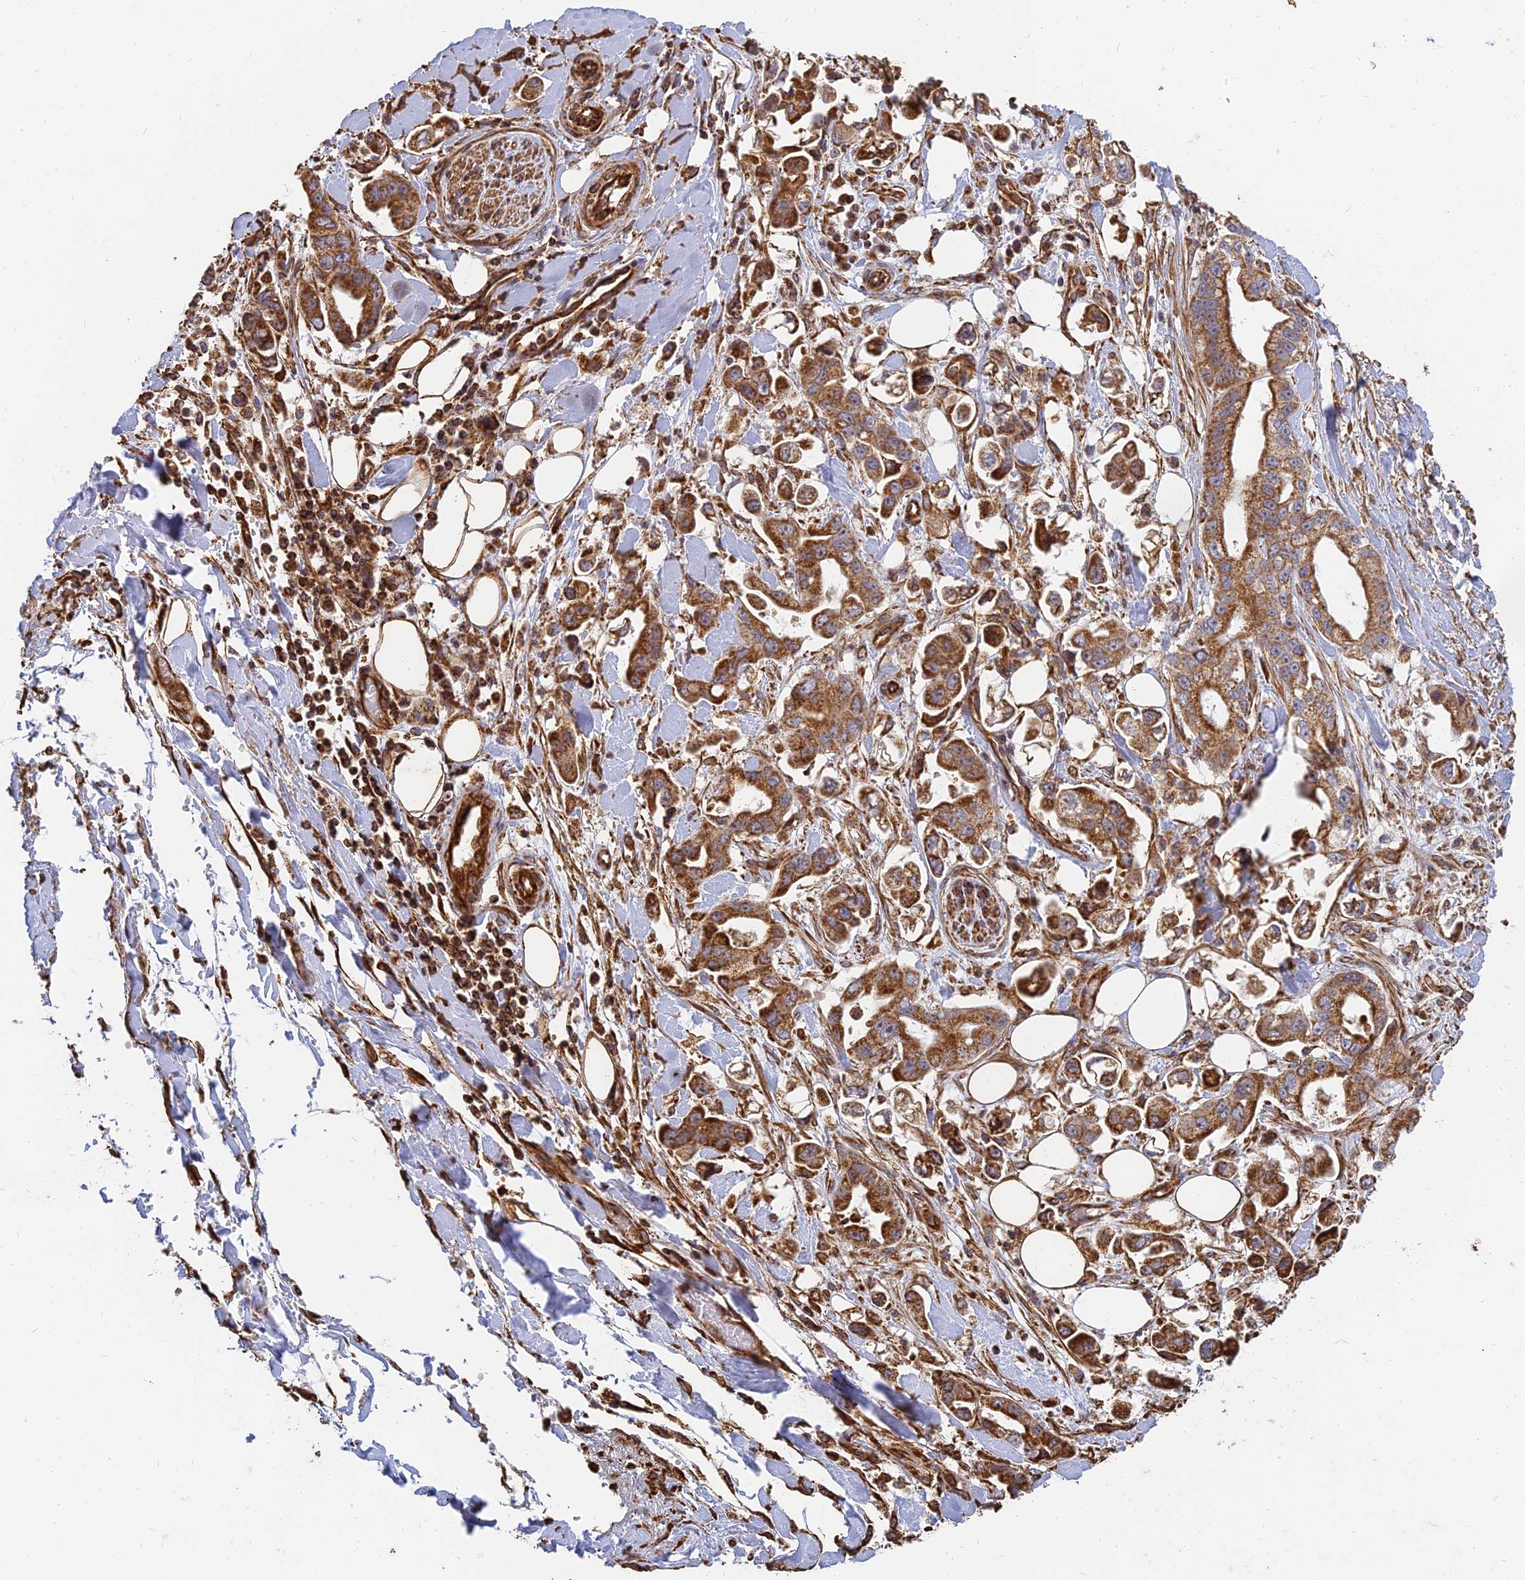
{"staining": {"intensity": "strong", "quantity": ">75%", "location": "cytoplasmic/membranous"}, "tissue": "stomach cancer", "cell_type": "Tumor cells", "image_type": "cancer", "snomed": [{"axis": "morphology", "description": "Adenocarcinoma, NOS"}, {"axis": "topography", "description": "Stomach"}], "caption": "Immunohistochemistry (IHC) of human stomach cancer (adenocarcinoma) shows high levels of strong cytoplasmic/membranous positivity in approximately >75% of tumor cells.", "gene": "DSTYK", "patient": {"sex": "male", "age": 62}}